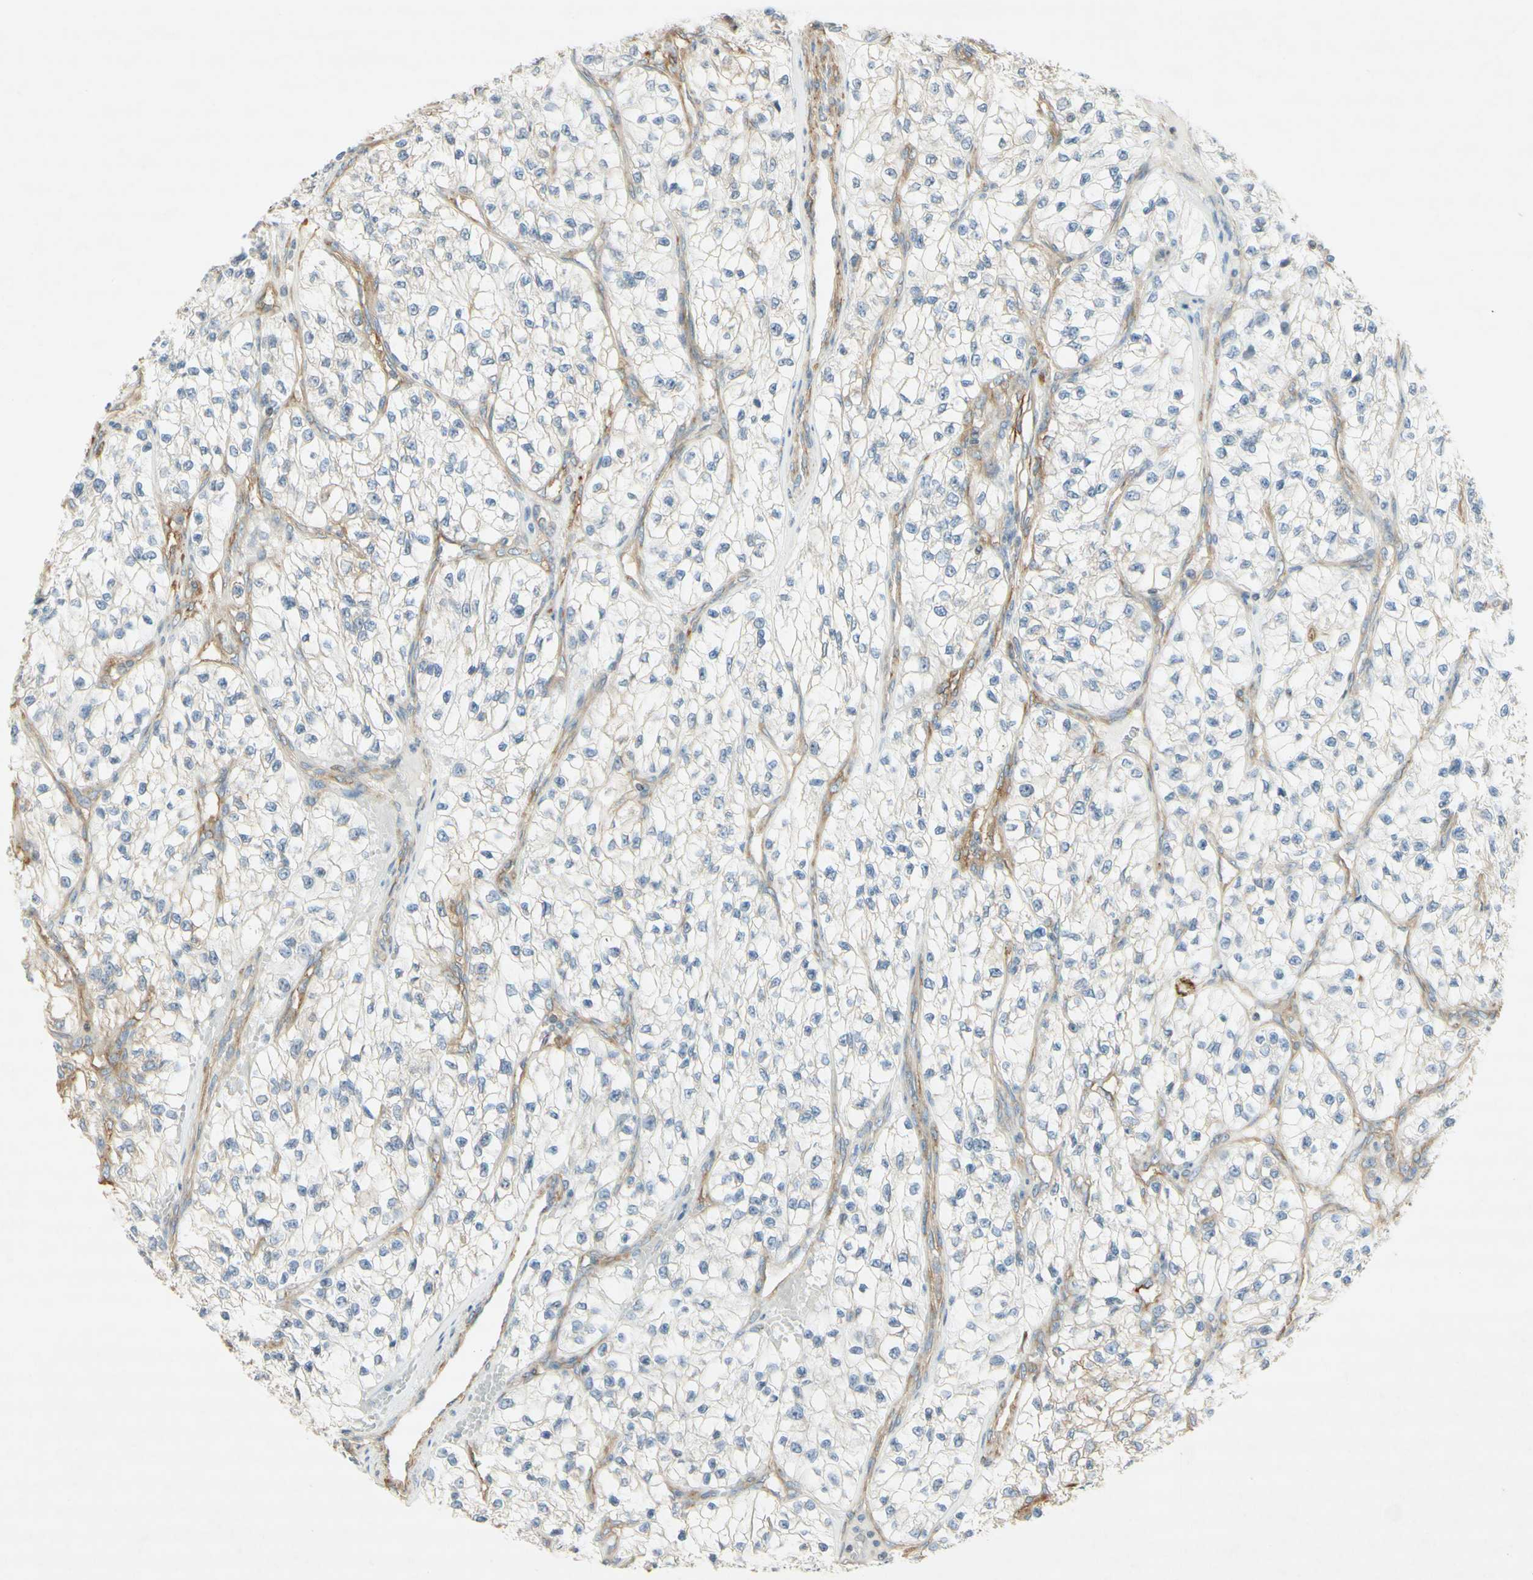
{"staining": {"intensity": "negative", "quantity": "none", "location": "none"}, "tissue": "renal cancer", "cell_type": "Tumor cells", "image_type": "cancer", "snomed": [{"axis": "morphology", "description": "Adenocarcinoma, NOS"}, {"axis": "topography", "description": "Kidney"}], "caption": "Immunohistochemistry of human renal cancer (adenocarcinoma) exhibits no positivity in tumor cells.", "gene": "MAP1B", "patient": {"sex": "female", "age": 57}}